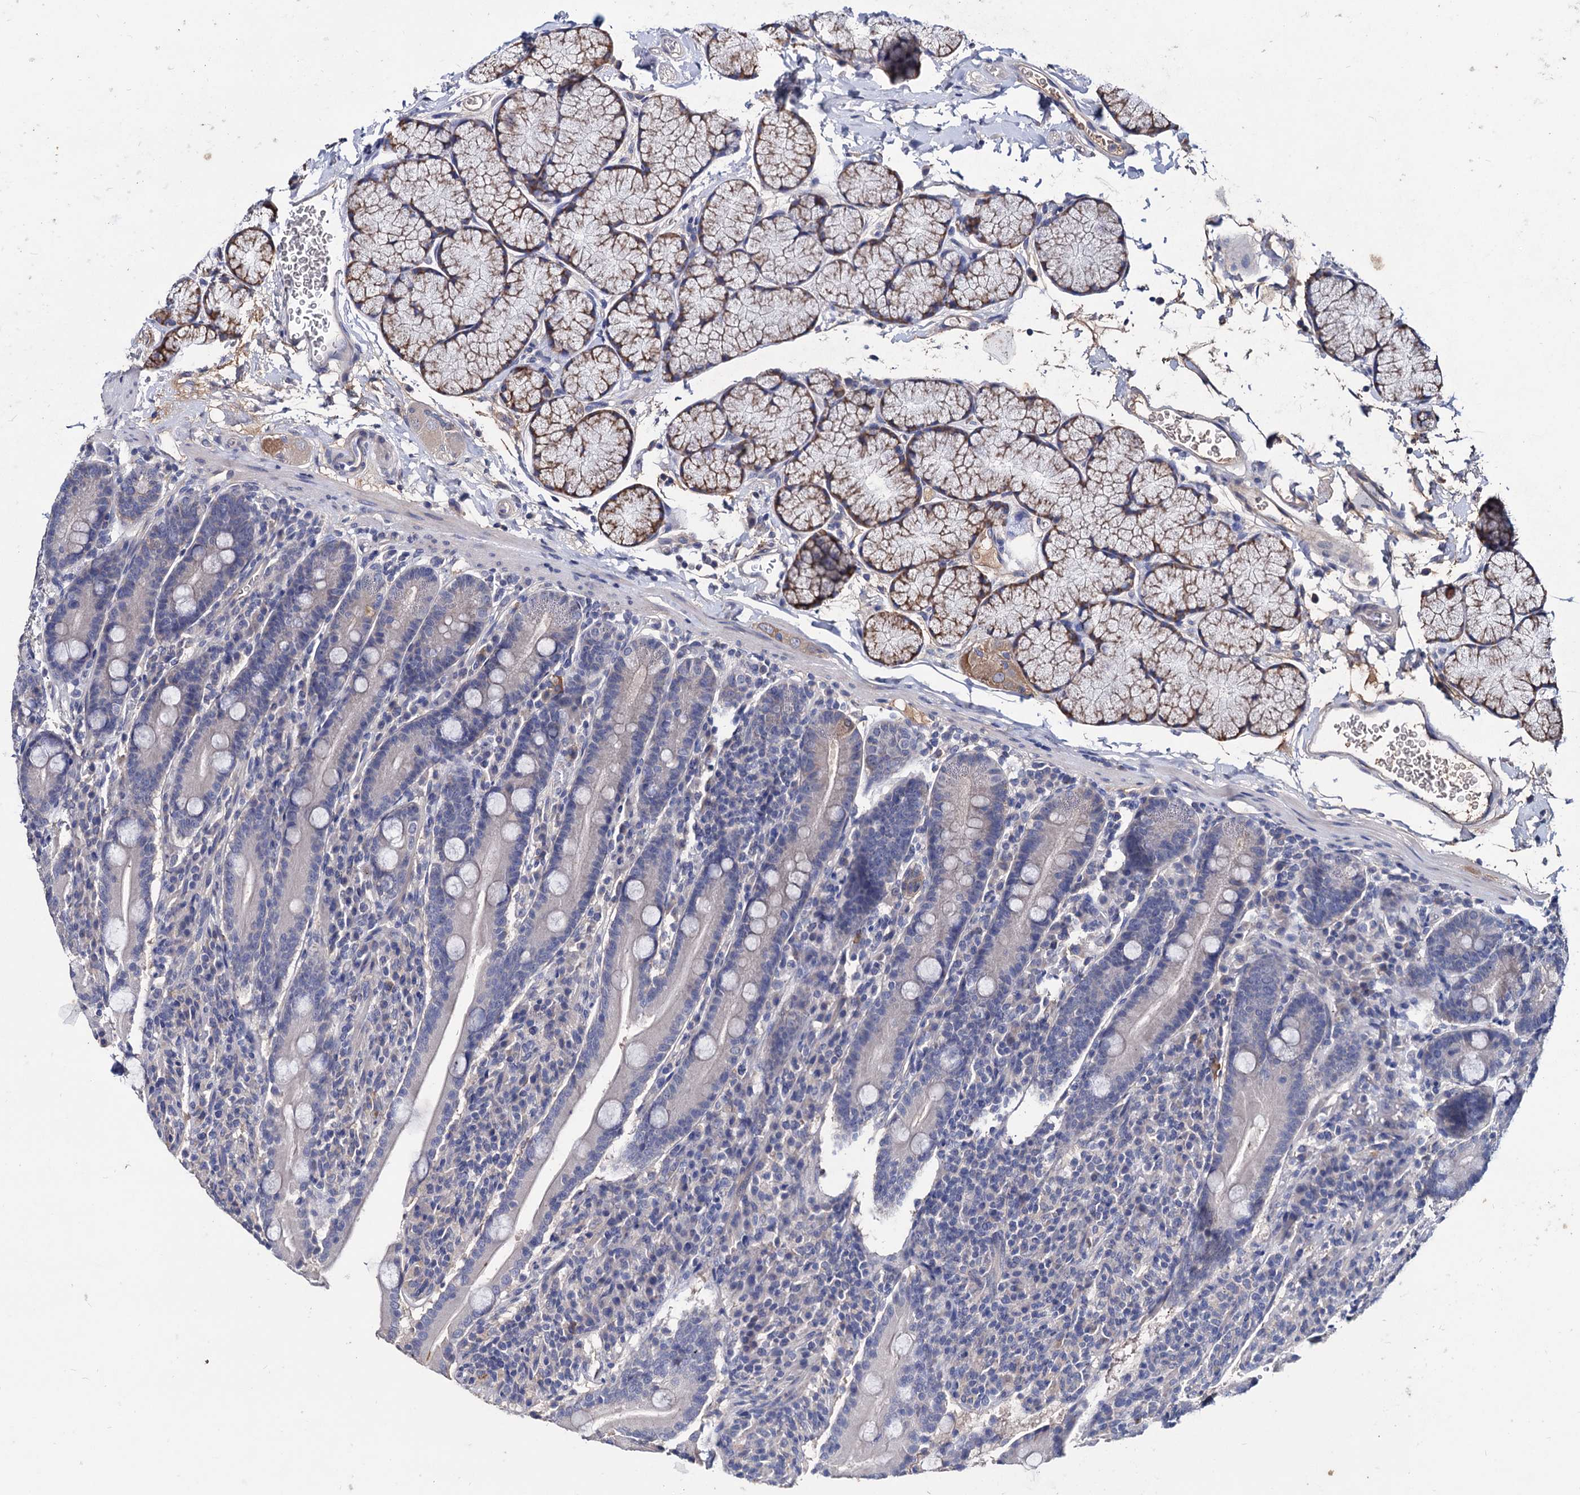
{"staining": {"intensity": "negative", "quantity": "none", "location": "none"}, "tissue": "duodenum", "cell_type": "Glandular cells", "image_type": "normal", "snomed": [{"axis": "morphology", "description": "Normal tissue, NOS"}, {"axis": "topography", "description": "Duodenum"}], "caption": "A high-resolution micrograph shows IHC staining of normal duodenum, which exhibits no significant expression in glandular cells. Nuclei are stained in blue.", "gene": "NPAS4", "patient": {"sex": "male", "age": 35}}